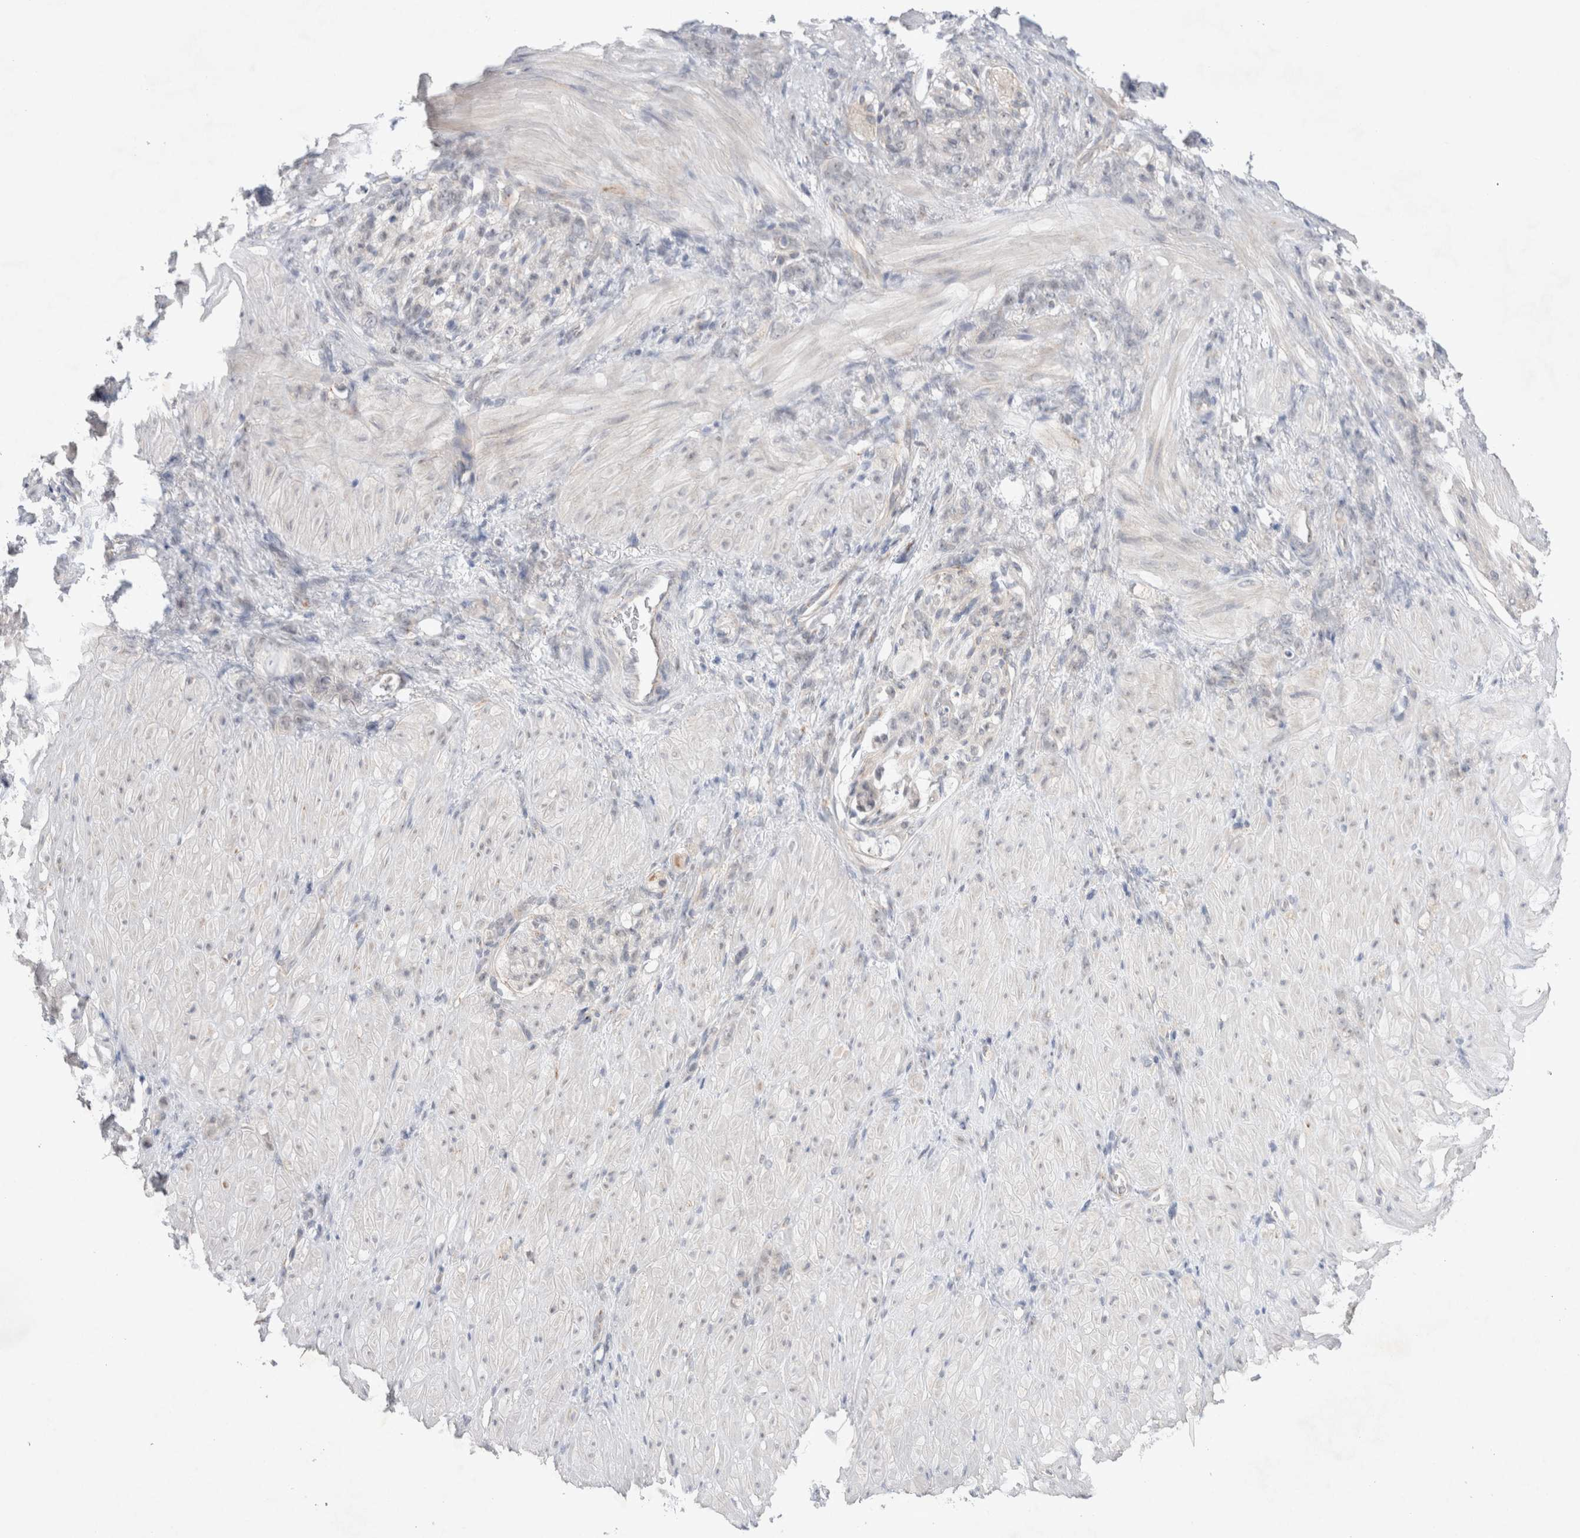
{"staining": {"intensity": "negative", "quantity": "none", "location": "none"}, "tissue": "stomach cancer", "cell_type": "Tumor cells", "image_type": "cancer", "snomed": [{"axis": "morphology", "description": "Normal tissue, NOS"}, {"axis": "morphology", "description": "Adenocarcinoma, NOS"}, {"axis": "topography", "description": "Stomach"}], "caption": "A high-resolution image shows IHC staining of stomach cancer (adenocarcinoma), which reveals no significant staining in tumor cells.", "gene": "BICD2", "patient": {"sex": "male", "age": 82}}